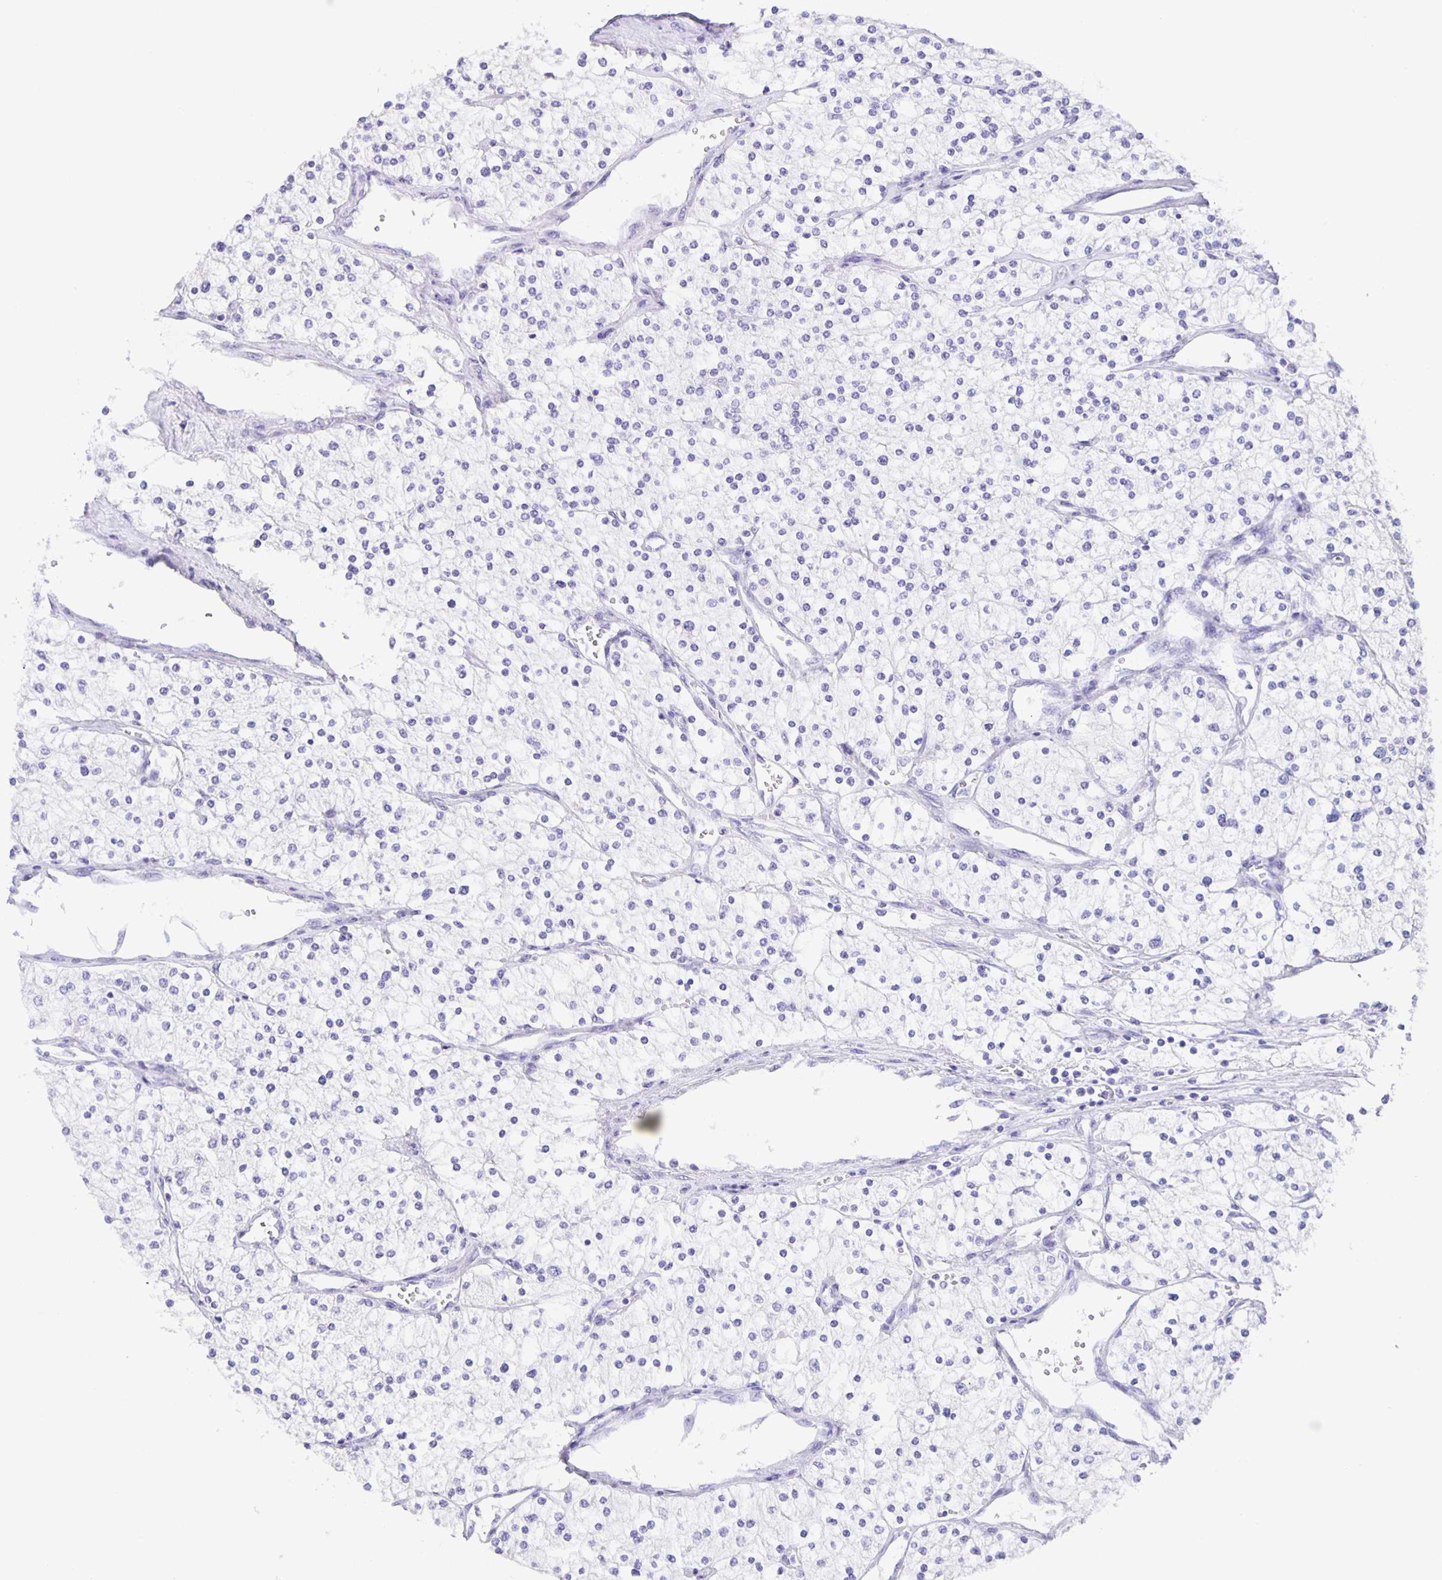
{"staining": {"intensity": "negative", "quantity": "none", "location": "none"}, "tissue": "renal cancer", "cell_type": "Tumor cells", "image_type": "cancer", "snomed": [{"axis": "morphology", "description": "Adenocarcinoma, NOS"}, {"axis": "topography", "description": "Kidney"}], "caption": "Adenocarcinoma (renal) stained for a protein using IHC reveals no expression tumor cells.", "gene": "GUCA2A", "patient": {"sex": "male", "age": 80}}